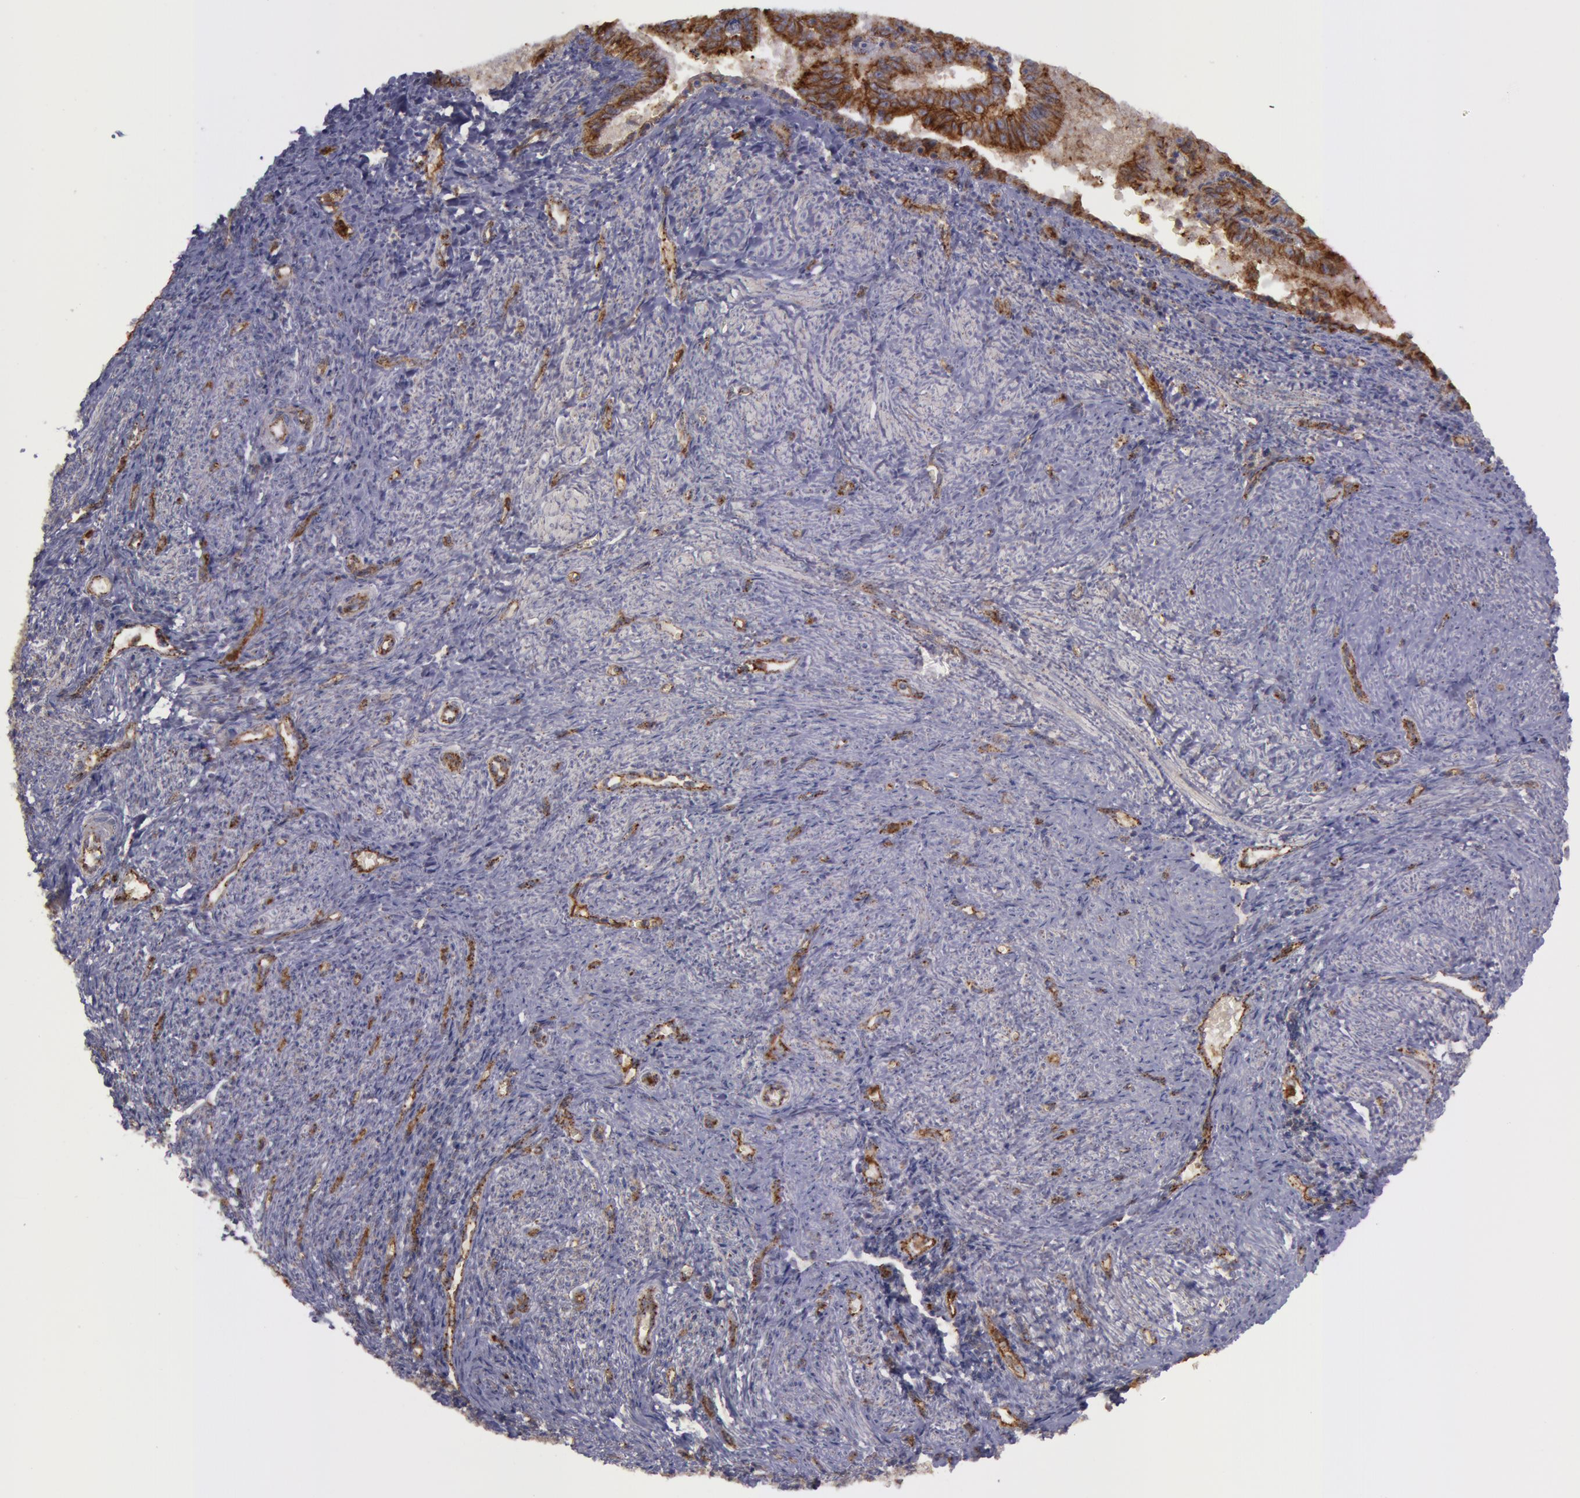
{"staining": {"intensity": "strong", "quantity": ">75%", "location": "cytoplasmic/membranous"}, "tissue": "endometrial cancer", "cell_type": "Tumor cells", "image_type": "cancer", "snomed": [{"axis": "morphology", "description": "Adenocarcinoma, NOS"}, {"axis": "topography", "description": "Endometrium"}], "caption": "The immunohistochemical stain shows strong cytoplasmic/membranous positivity in tumor cells of adenocarcinoma (endometrial) tissue. The staining was performed using DAB, with brown indicating positive protein expression. Nuclei are stained blue with hematoxylin.", "gene": "FLOT2", "patient": {"sex": "female", "age": 66}}